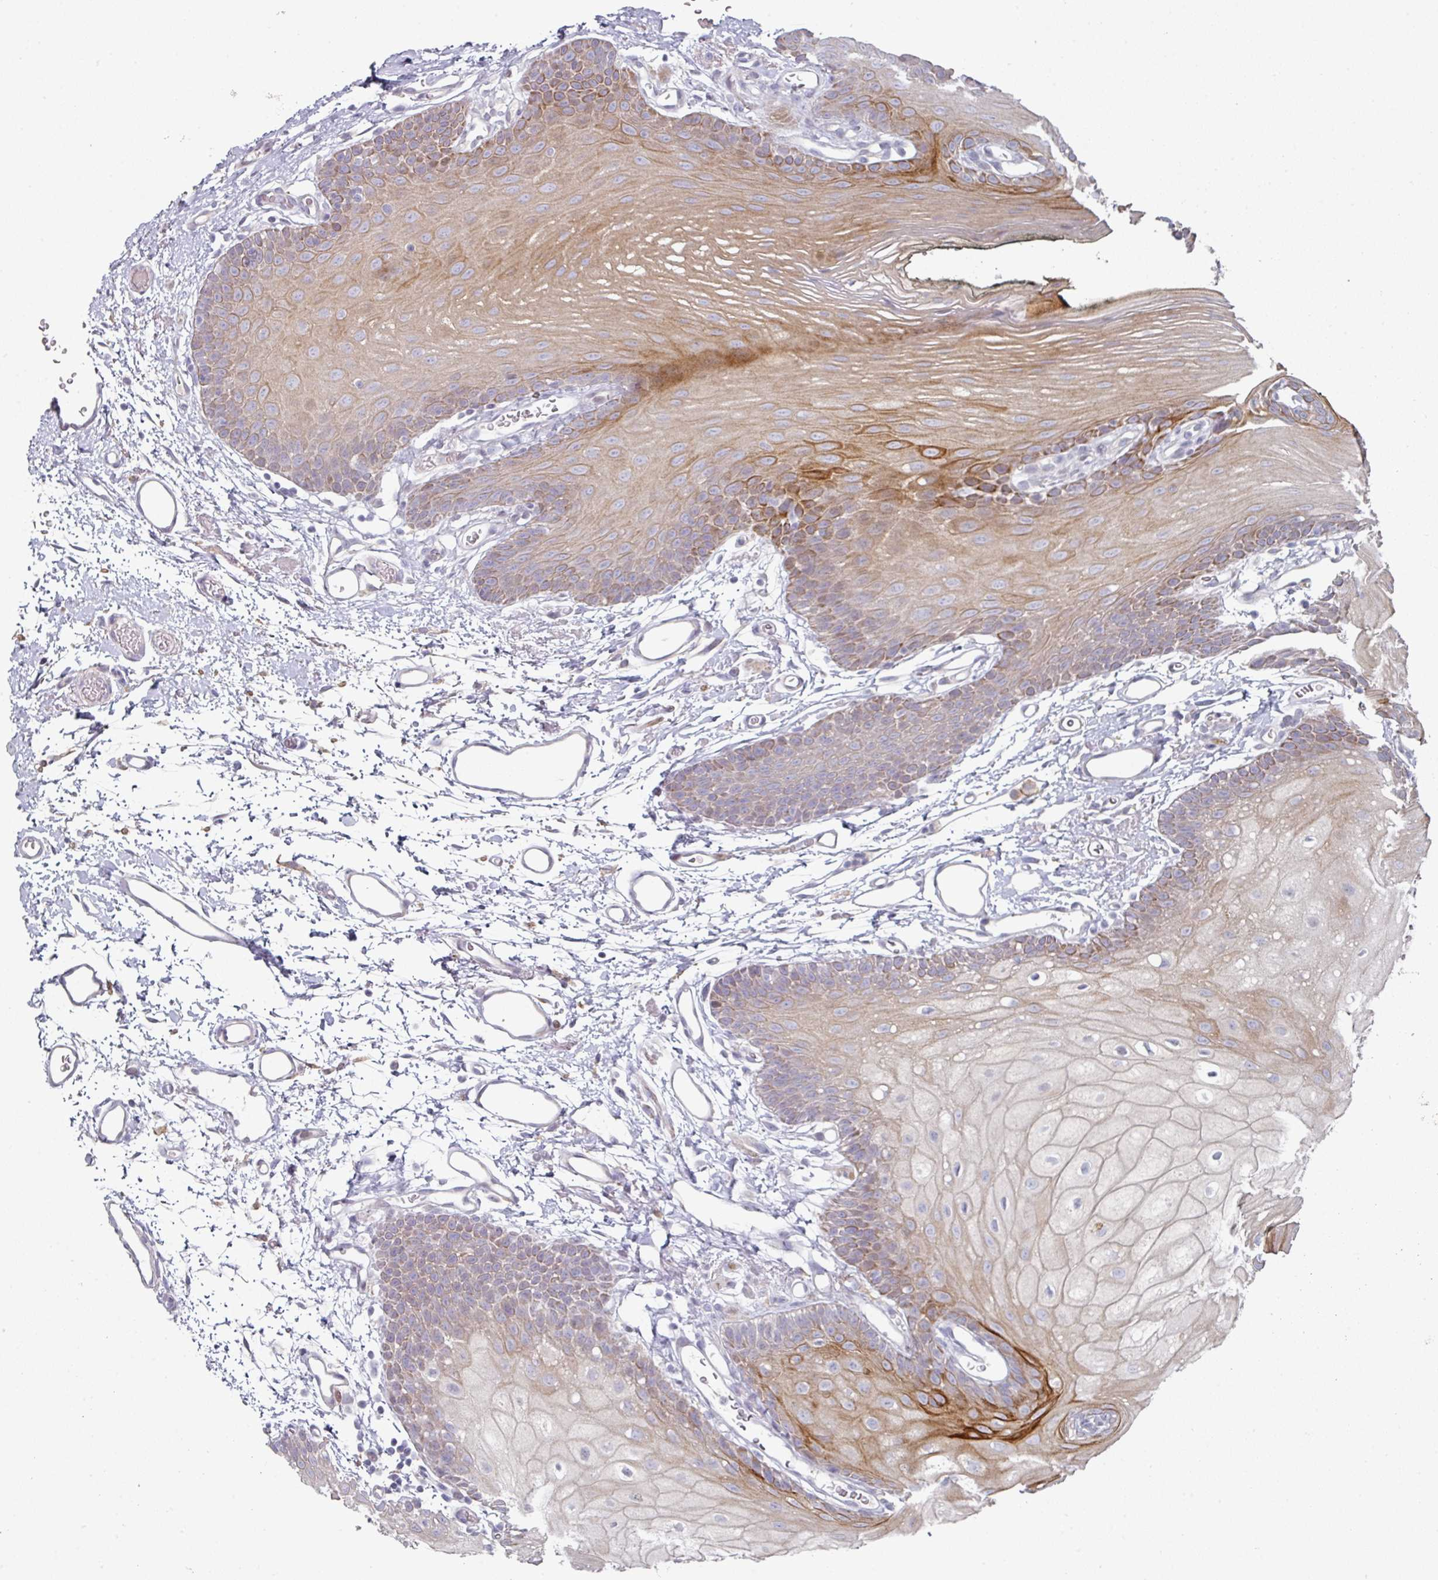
{"staining": {"intensity": "moderate", "quantity": "25%-75%", "location": "cytoplasmic/membranous"}, "tissue": "oral mucosa", "cell_type": "Squamous epithelial cells", "image_type": "normal", "snomed": [{"axis": "morphology", "description": "Normal tissue, NOS"}, {"axis": "morphology", "description": "Squamous cell carcinoma, NOS"}, {"axis": "topography", "description": "Oral tissue"}, {"axis": "topography", "description": "Head-Neck"}], "caption": "Protein staining of benign oral mucosa exhibits moderate cytoplasmic/membranous staining in approximately 25%-75% of squamous epithelial cells.", "gene": "WSB2", "patient": {"sex": "female", "age": 81}}